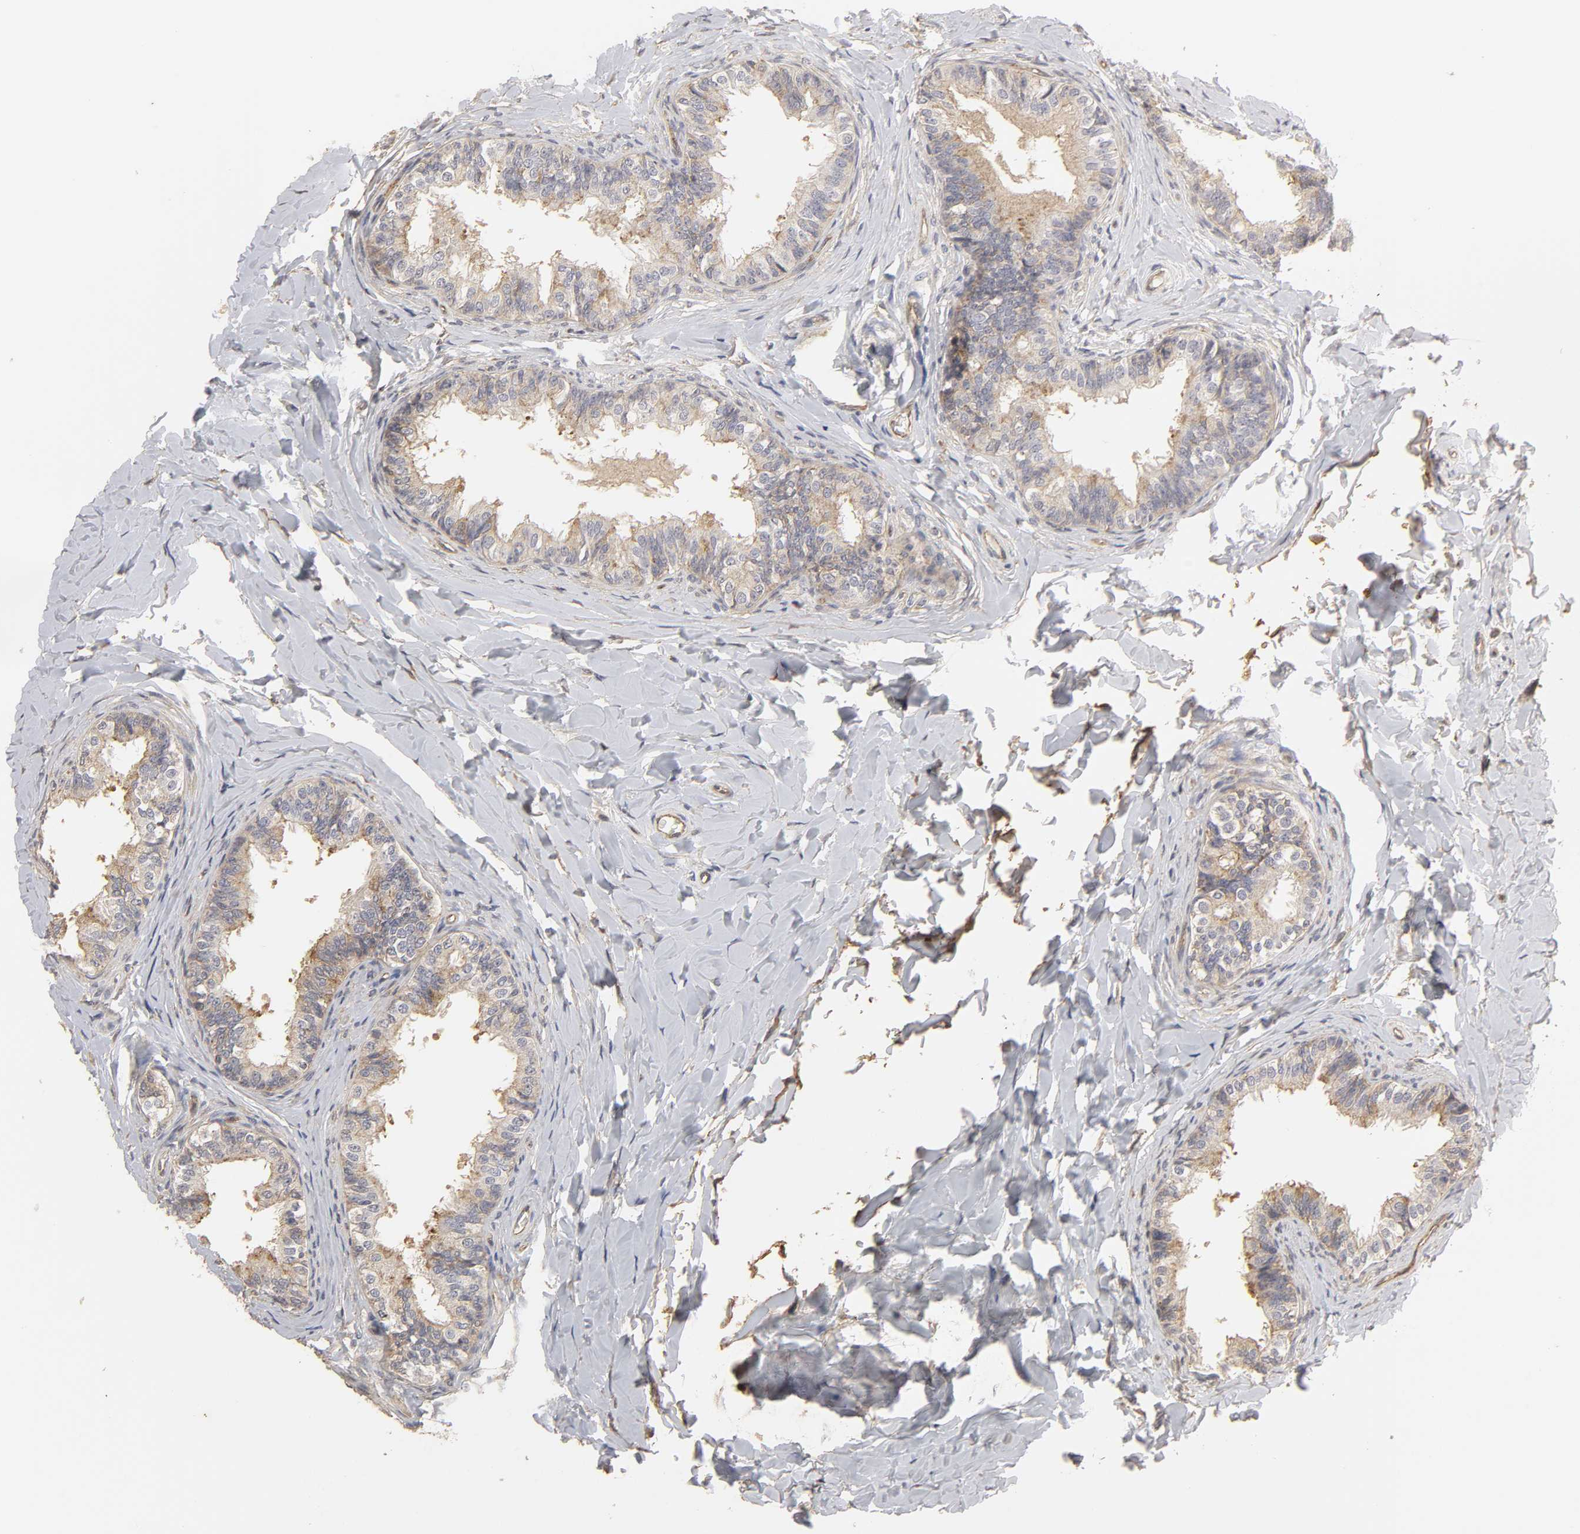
{"staining": {"intensity": "moderate", "quantity": ">75%", "location": "cytoplasmic/membranous"}, "tissue": "epididymis", "cell_type": "Glandular cells", "image_type": "normal", "snomed": [{"axis": "morphology", "description": "Normal tissue, NOS"}, {"axis": "topography", "description": "Epididymis"}], "caption": "Immunohistochemical staining of normal epididymis exhibits moderate cytoplasmic/membranous protein positivity in approximately >75% of glandular cells. (brown staining indicates protein expression, while blue staining denotes nuclei).", "gene": "SH3GLB1", "patient": {"sex": "male", "age": 26}}